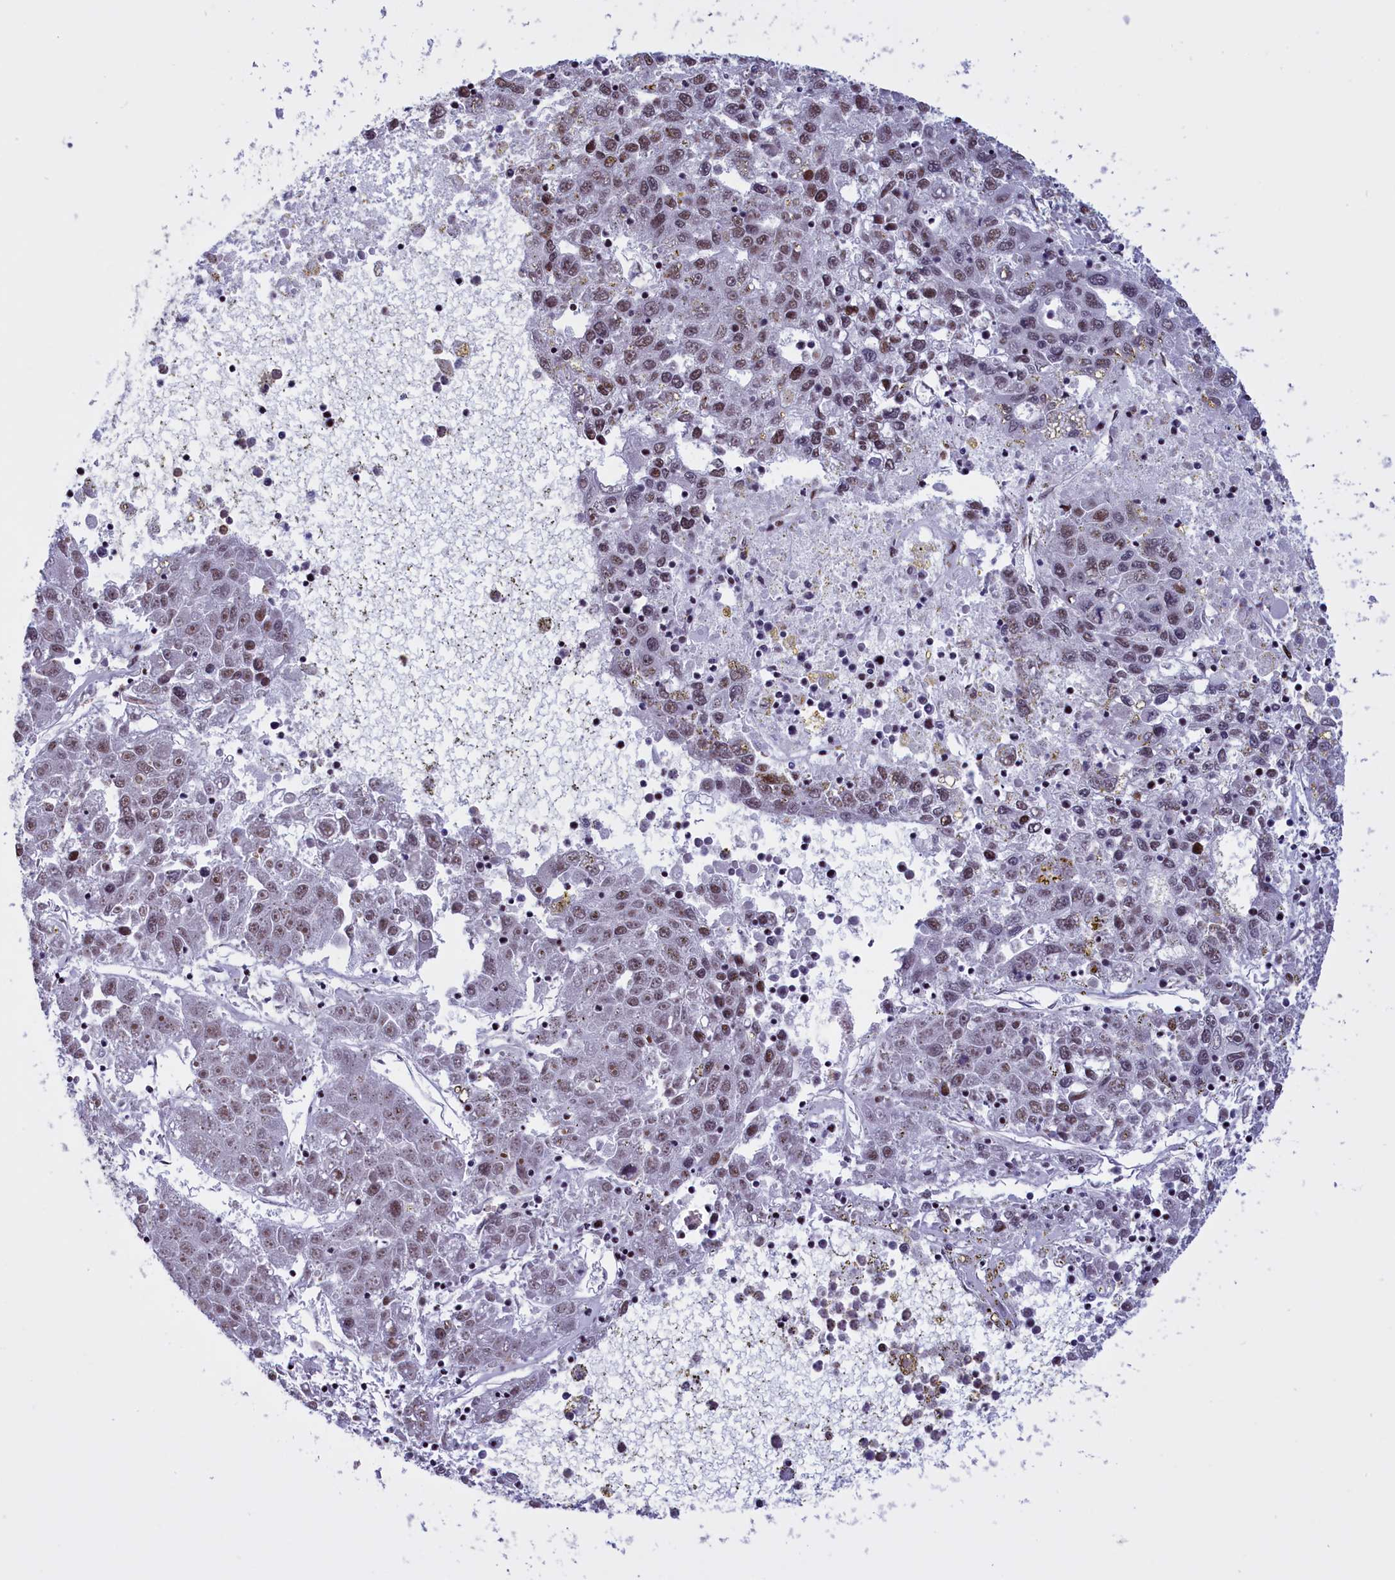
{"staining": {"intensity": "moderate", "quantity": "25%-75%", "location": "nuclear"}, "tissue": "liver cancer", "cell_type": "Tumor cells", "image_type": "cancer", "snomed": [{"axis": "morphology", "description": "Carcinoma, Hepatocellular, NOS"}, {"axis": "topography", "description": "Liver"}], "caption": "The micrograph displays immunohistochemical staining of liver cancer. There is moderate nuclear staining is appreciated in approximately 25%-75% of tumor cells. (IHC, brightfield microscopy, high magnification).", "gene": "RELB", "patient": {"sex": "male", "age": 49}}